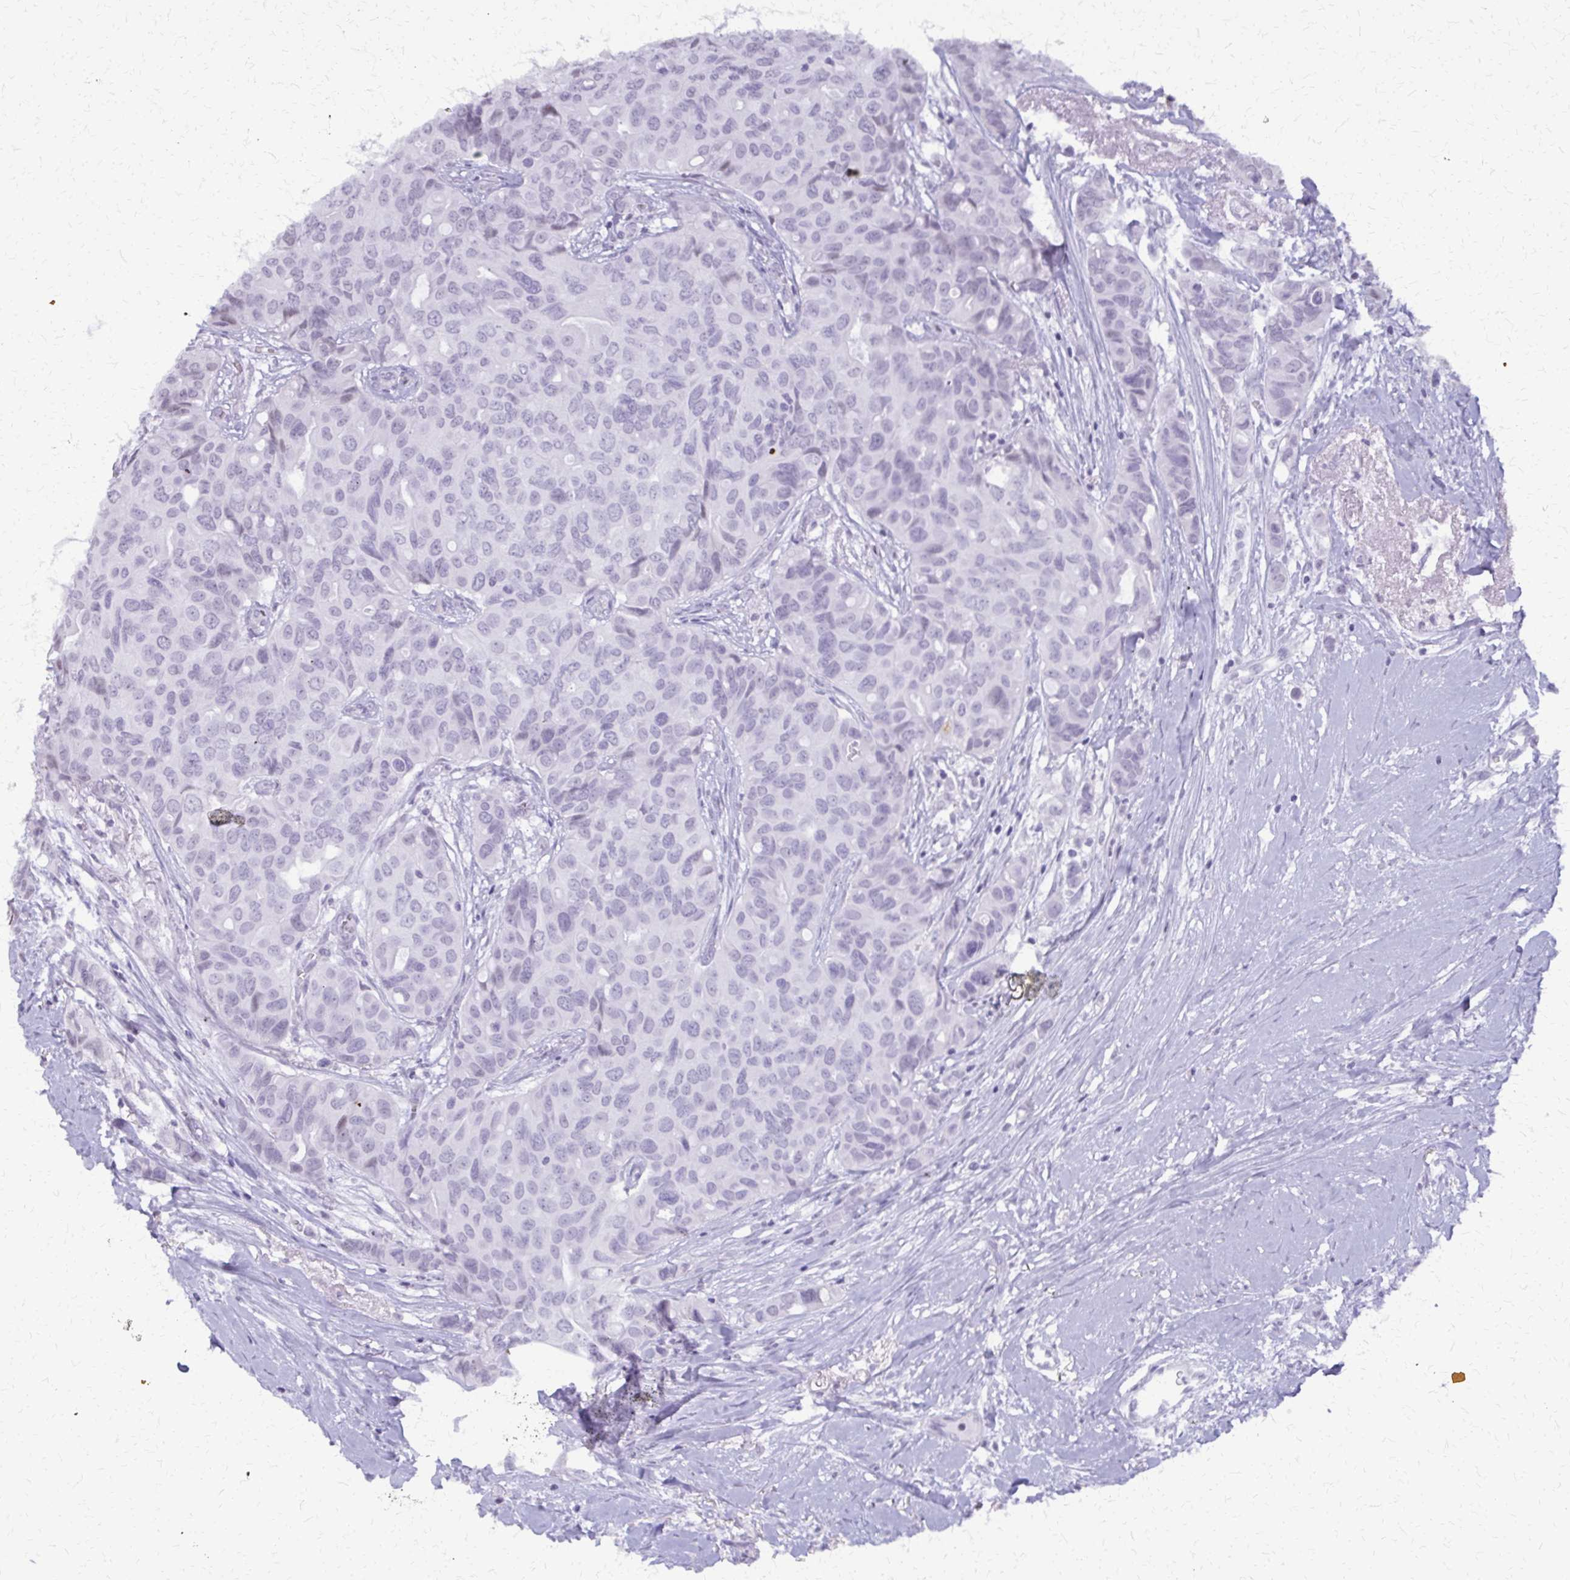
{"staining": {"intensity": "negative", "quantity": "none", "location": "none"}, "tissue": "breast cancer", "cell_type": "Tumor cells", "image_type": "cancer", "snomed": [{"axis": "morphology", "description": "Duct carcinoma"}, {"axis": "topography", "description": "Breast"}], "caption": "Immunohistochemistry (IHC) image of human breast cancer stained for a protein (brown), which reveals no staining in tumor cells.", "gene": "FAM162B", "patient": {"sex": "female", "age": 54}}